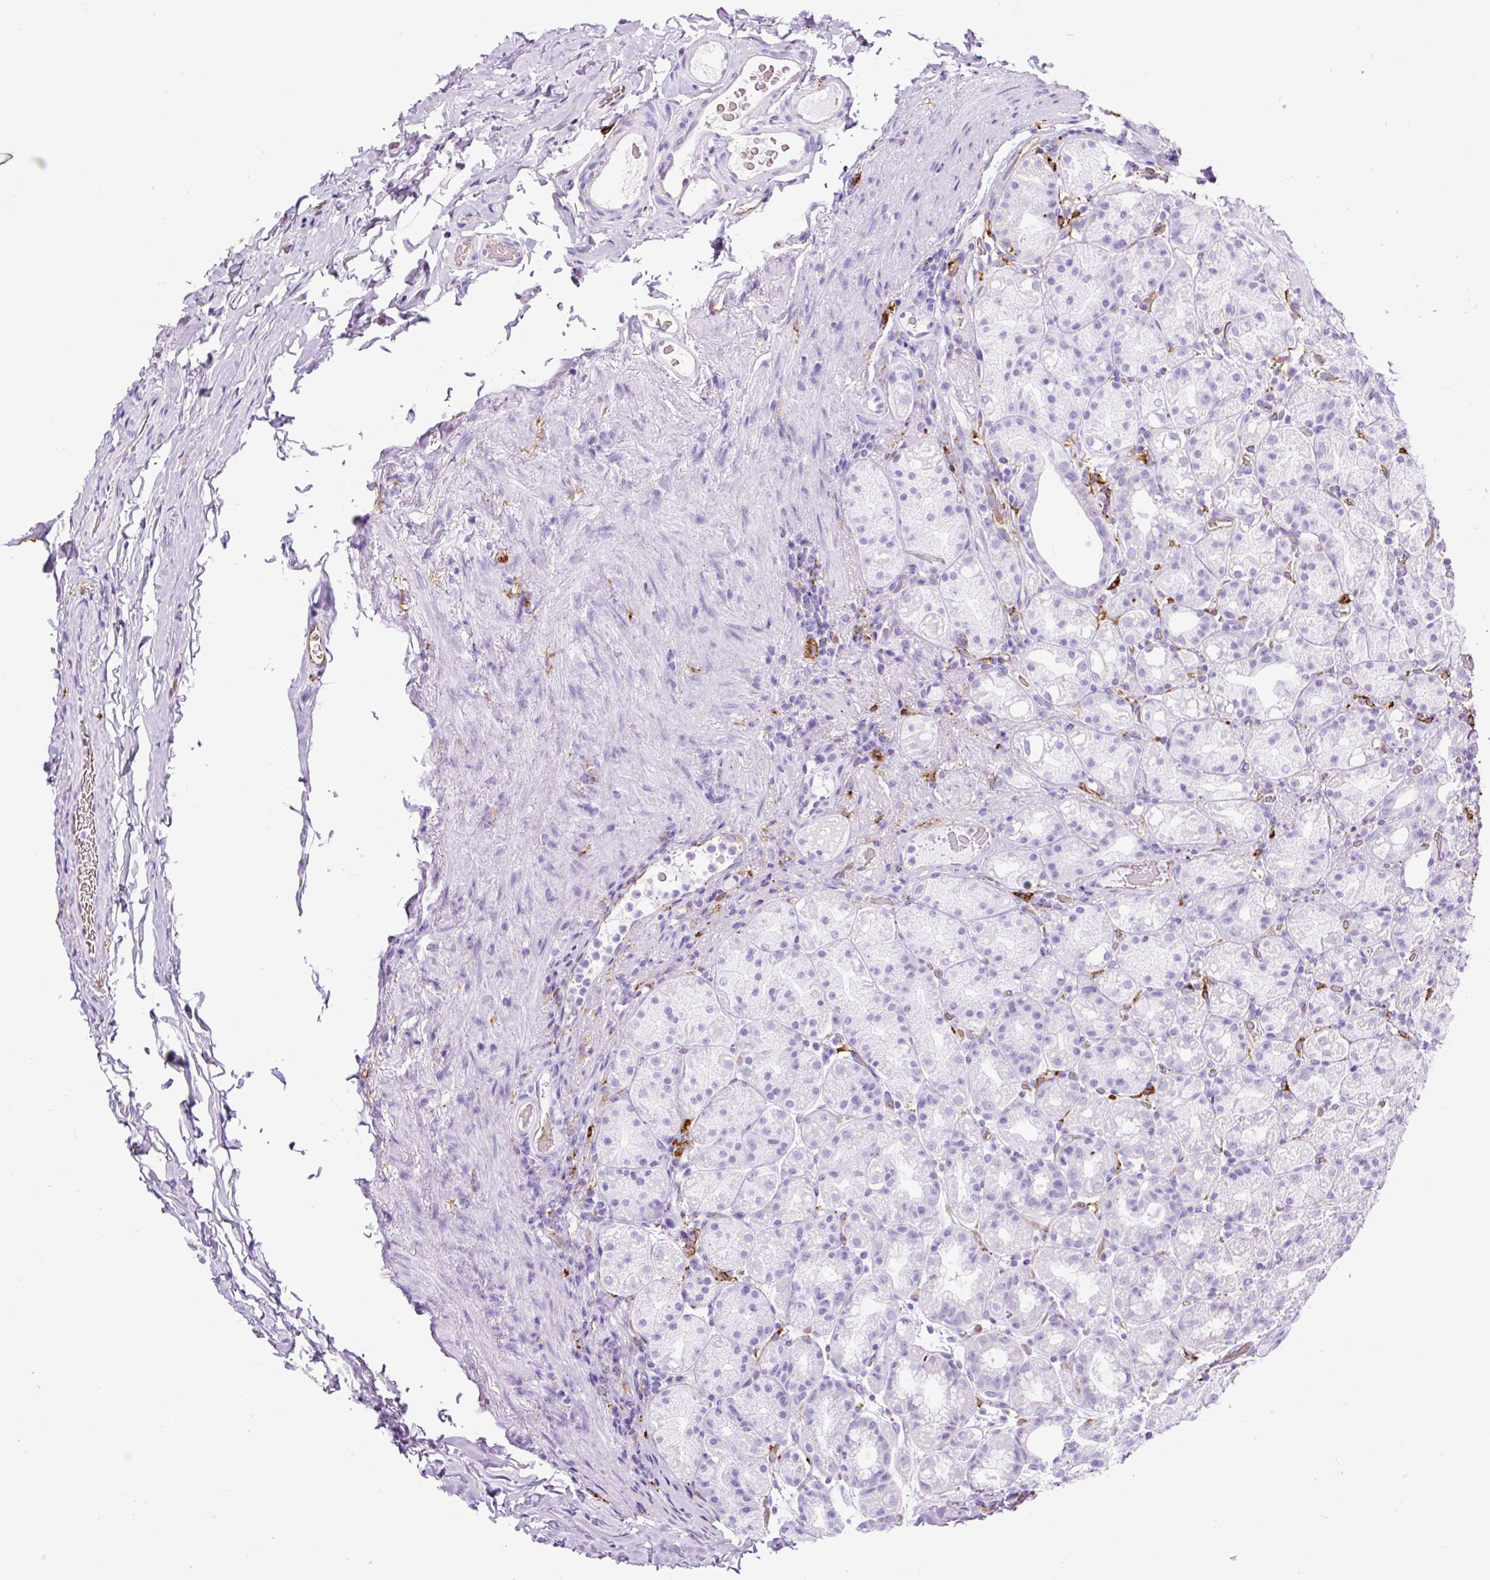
{"staining": {"intensity": "moderate", "quantity": "<25%", "location": "cytoplasmic/membranous"}, "tissue": "stomach", "cell_type": "Glandular cells", "image_type": "normal", "snomed": [{"axis": "morphology", "description": "Normal tissue, NOS"}, {"axis": "topography", "description": "Stomach, upper"}, {"axis": "topography", "description": "Stomach"}], "caption": "The image displays a brown stain indicating the presence of a protein in the cytoplasmic/membranous of glandular cells in stomach. (DAB (3,3'-diaminobenzidine) IHC, brown staining for protein, blue staining for nuclei).", "gene": "HLA", "patient": {"sex": "male", "age": 68}}